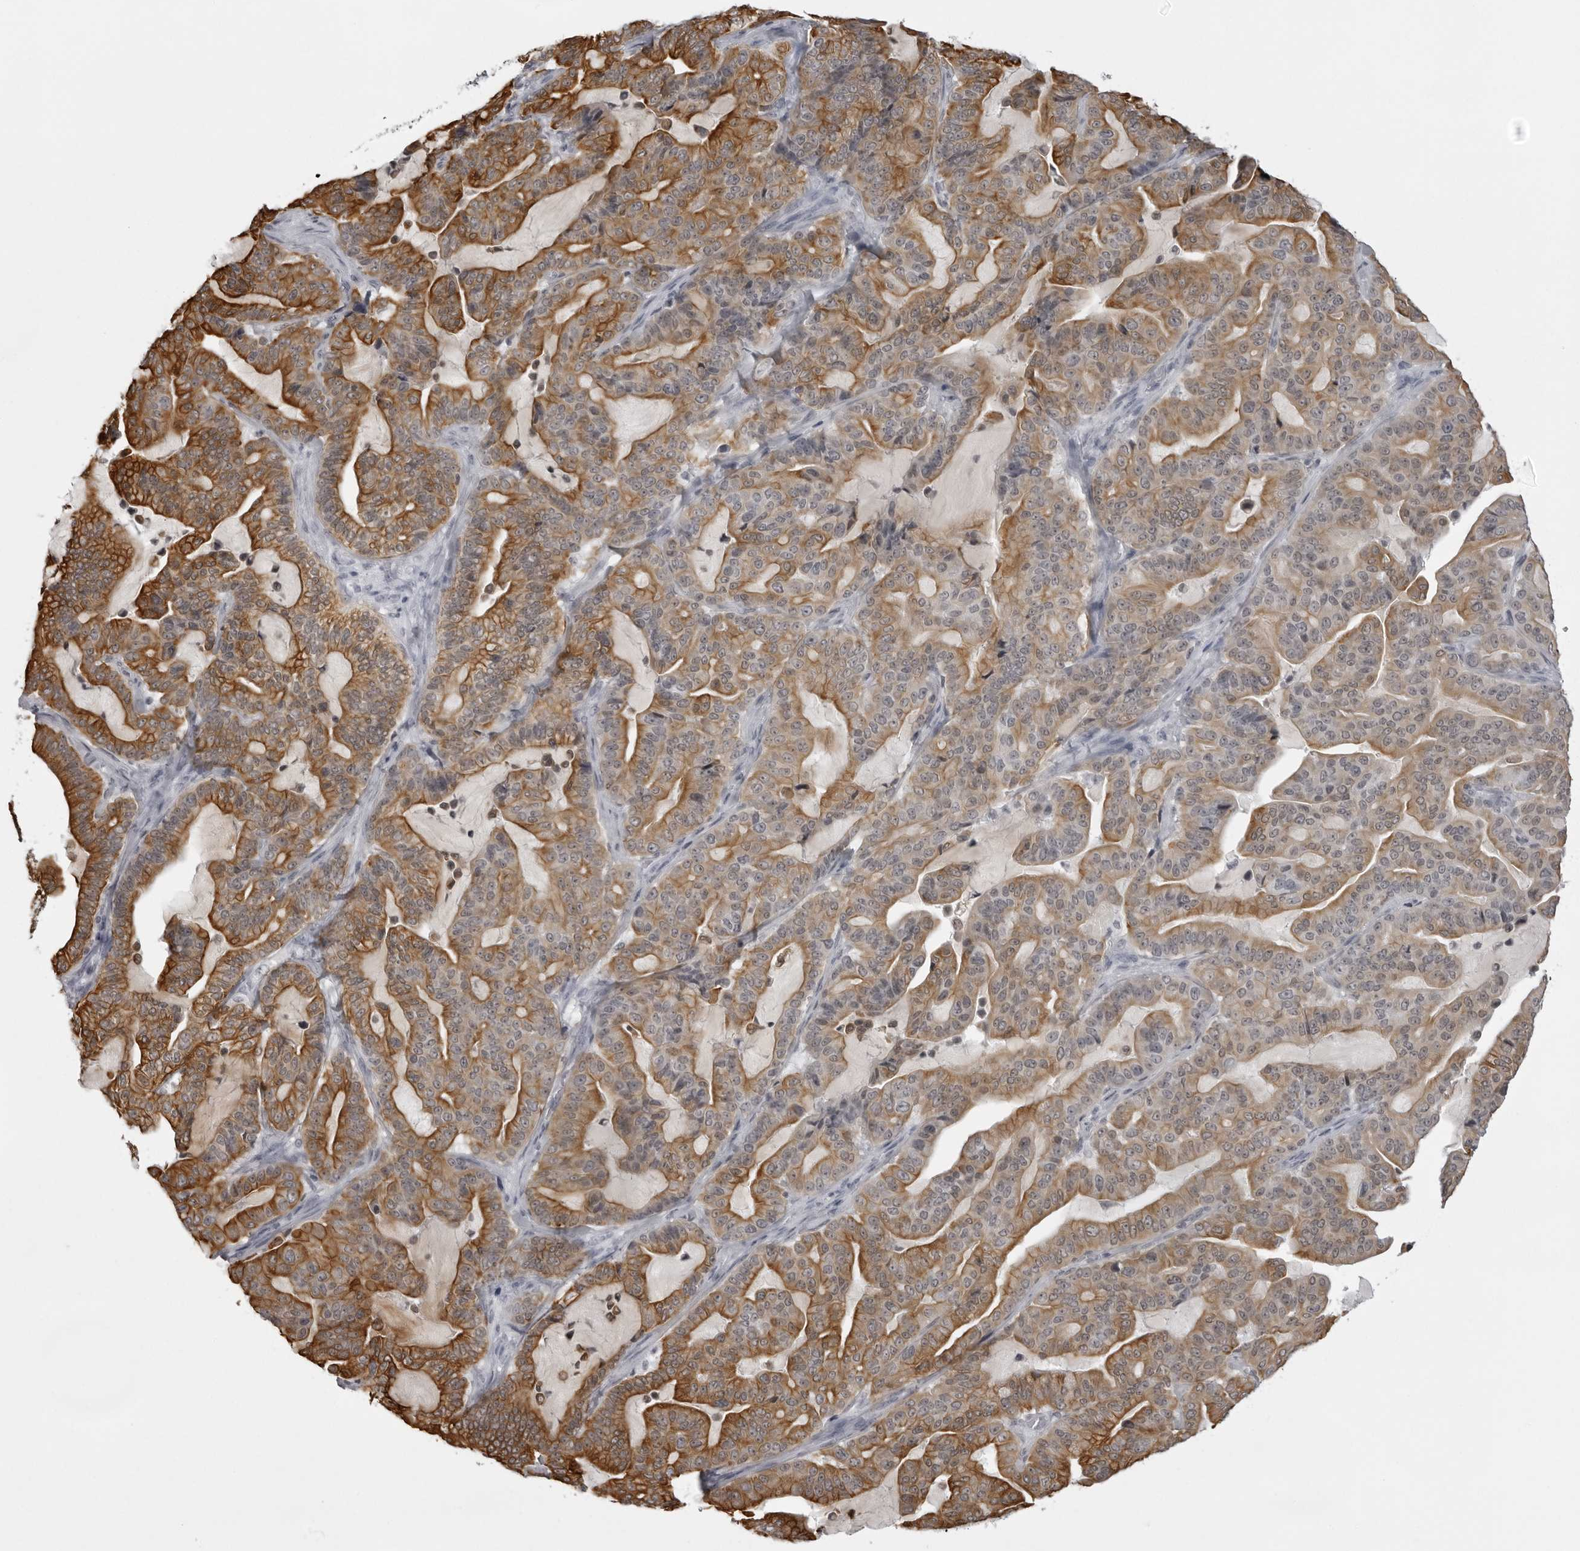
{"staining": {"intensity": "moderate", "quantity": ">75%", "location": "cytoplasmic/membranous"}, "tissue": "pancreatic cancer", "cell_type": "Tumor cells", "image_type": "cancer", "snomed": [{"axis": "morphology", "description": "Adenocarcinoma, NOS"}, {"axis": "topography", "description": "Pancreas"}], "caption": "IHC image of pancreatic adenocarcinoma stained for a protein (brown), which reveals medium levels of moderate cytoplasmic/membranous positivity in about >75% of tumor cells.", "gene": "UROD", "patient": {"sex": "male", "age": 63}}